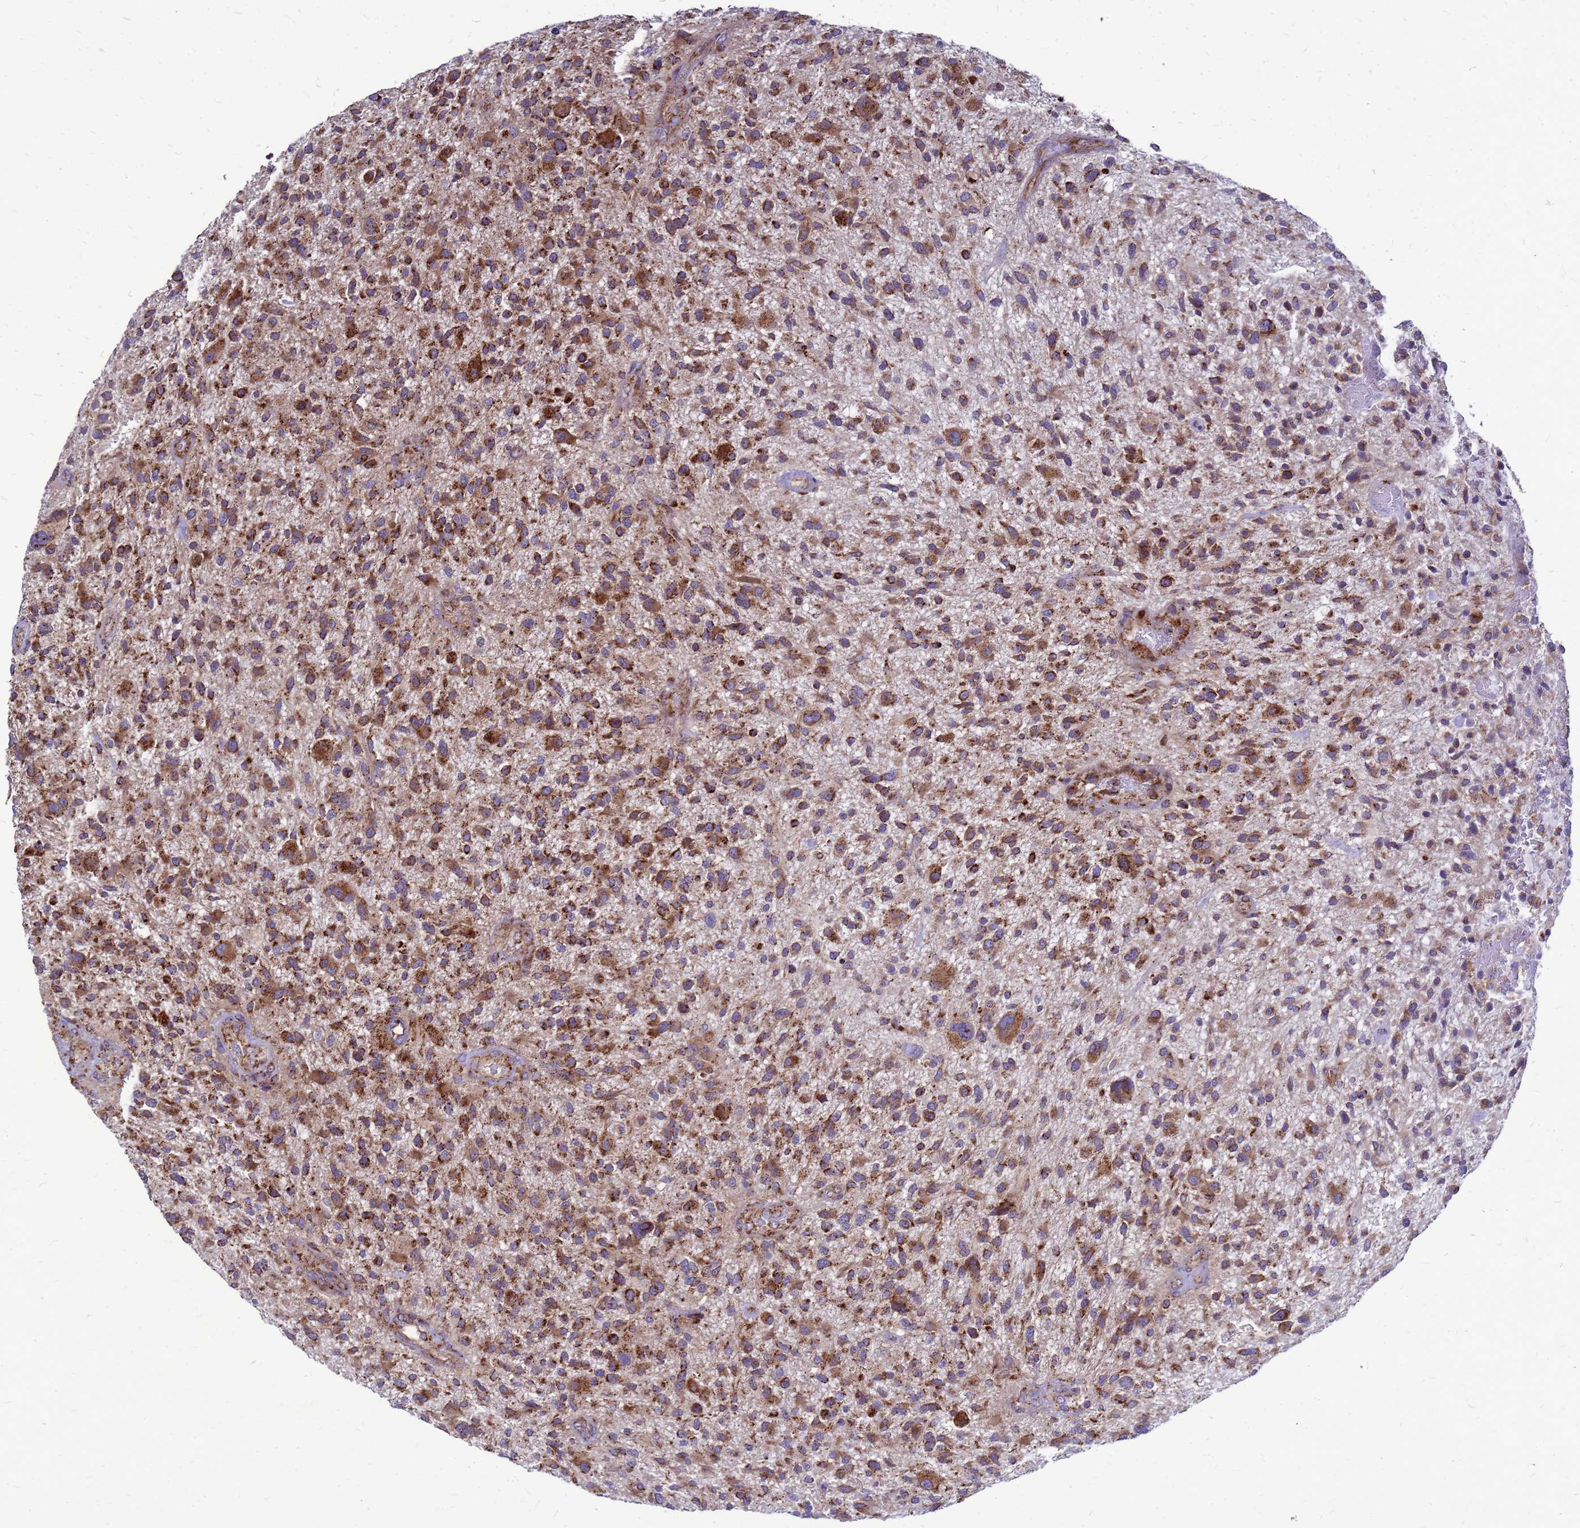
{"staining": {"intensity": "strong", "quantity": "25%-75%", "location": "cytoplasmic/membranous"}, "tissue": "glioma", "cell_type": "Tumor cells", "image_type": "cancer", "snomed": [{"axis": "morphology", "description": "Glioma, malignant, High grade"}, {"axis": "topography", "description": "Brain"}], "caption": "Malignant high-grade glioma was stained to show a protein in brown. There is high levels of strong cytoplasmic/membranous staining in about 25%-75% of tumor cells.", "gene": "FSTL4", "patient": {"sex": "male", "age": 47}}